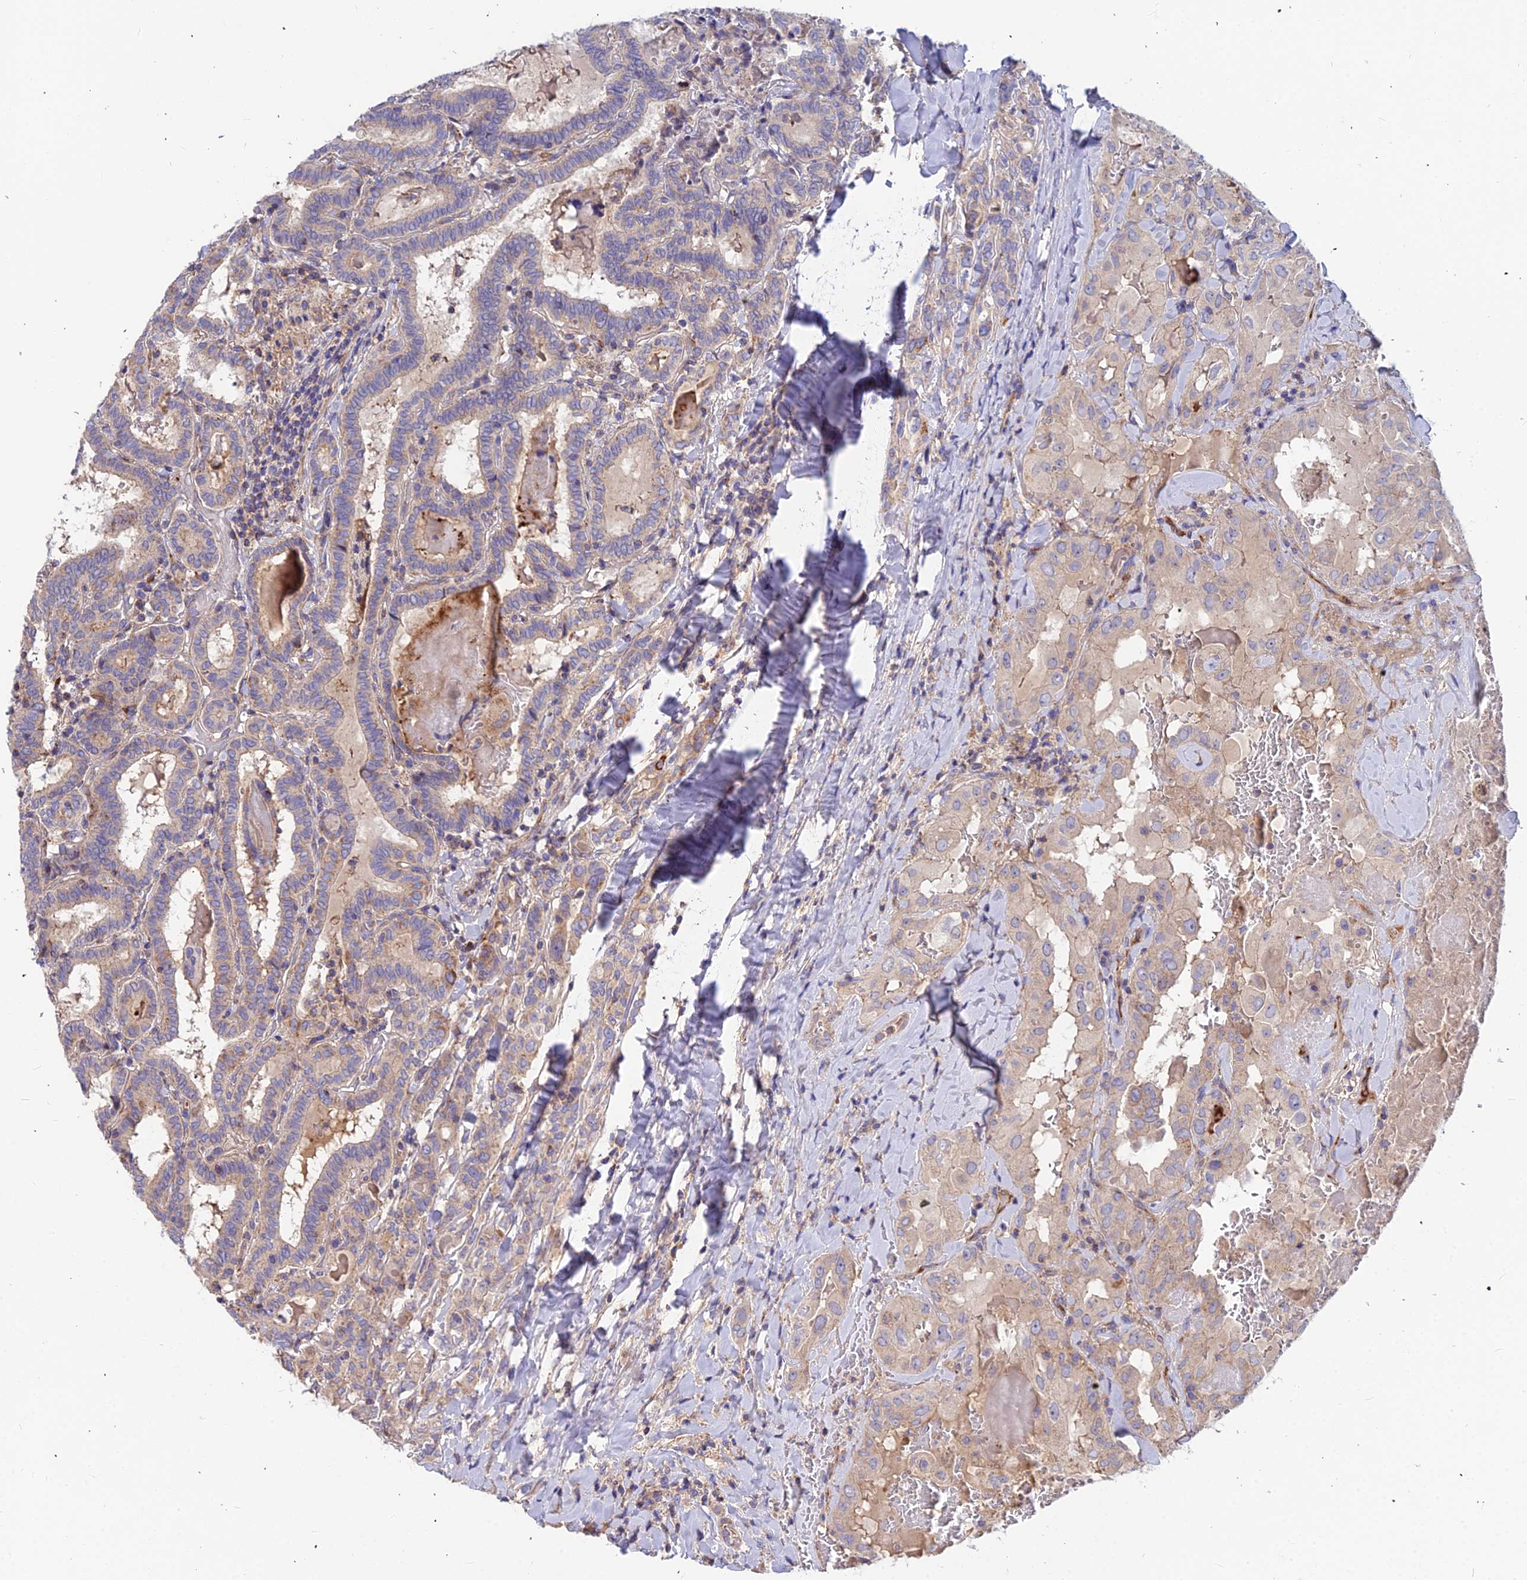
{"staining": {"intensity": "weak", "quantity": "<25%", "location": "cytoplasmic/membranous"}, "tissue": "thyroid cancer", "cell_type": "Tumor cells", "image_type": "cancer", "snomed": [{"axis": "morphology", "description": "Papillary adenocarcinoma, NOS"}, {"axis": "topography", "description": "Thyroid gland"}], "caption": "The immunohistochemistry (IHC) micrograph has no significant positivity in tumor cells of papillary adenocarcinoma (thyroid) tissue. Brightfield microscopy of immunohistochemistry (IHC) stained with DAB (3,3'-diaminobenzidine) (brown) and hematoxylin (blue), captured at high magnification.", "gene": "ASPHD1", "patient": {"sex": "female", "age": 72}}